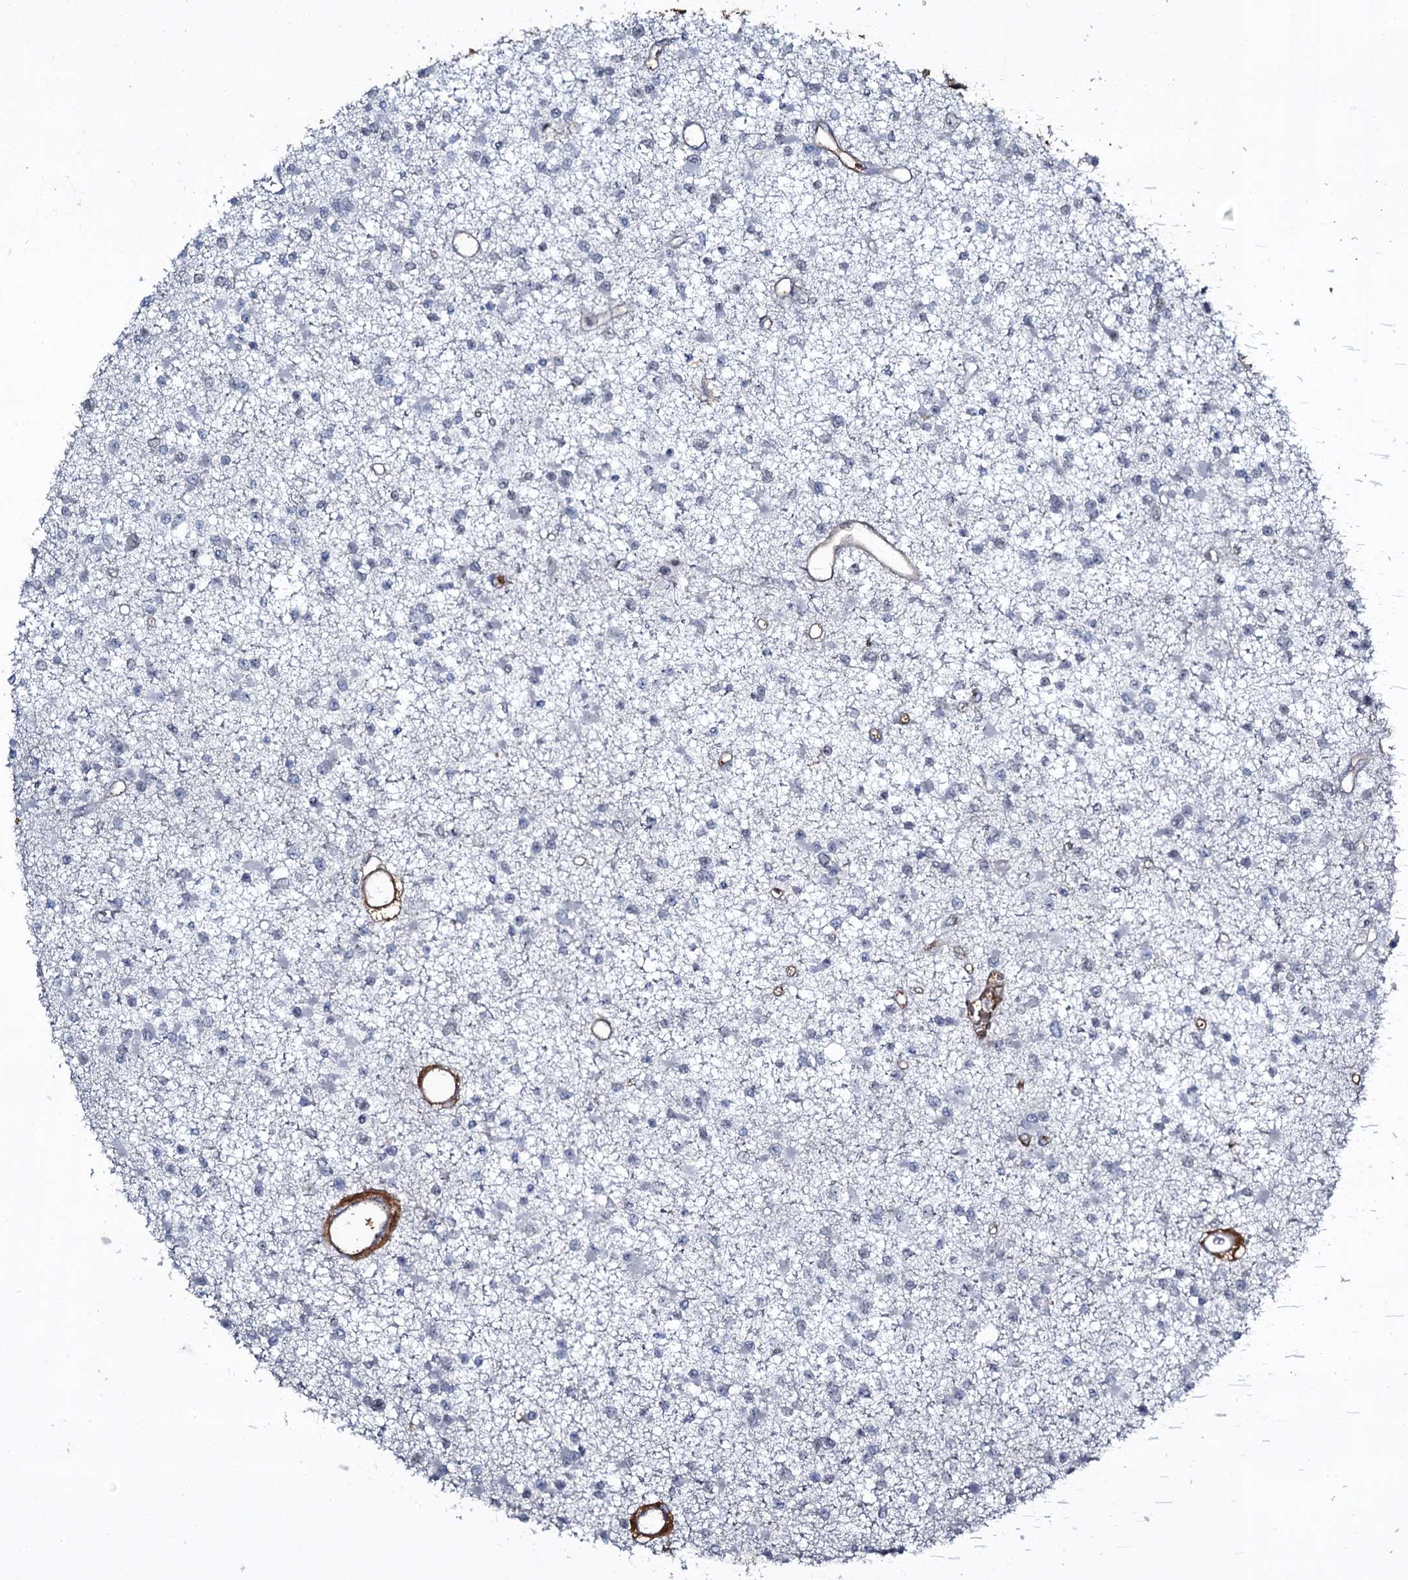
{"staining": {"intensity": "negative", "quantity": "none", "location": "none"}, "tissue": "glioma", "cell_type": "Tumor cells", "image_type": "cancer", "snomed": [{"axis": "morphology", "description": "Glioma, malignant, Low grade"}, {"axis": "topography", "description": "Brain"}], "caption": "A micrograph of human malignant low-grade glioma is negative for staining in tumor cells. (IHC, brightfield microscopy, high magnification).", "gene": "EDN1", "patient": {"sex": "female", "age": 22}}